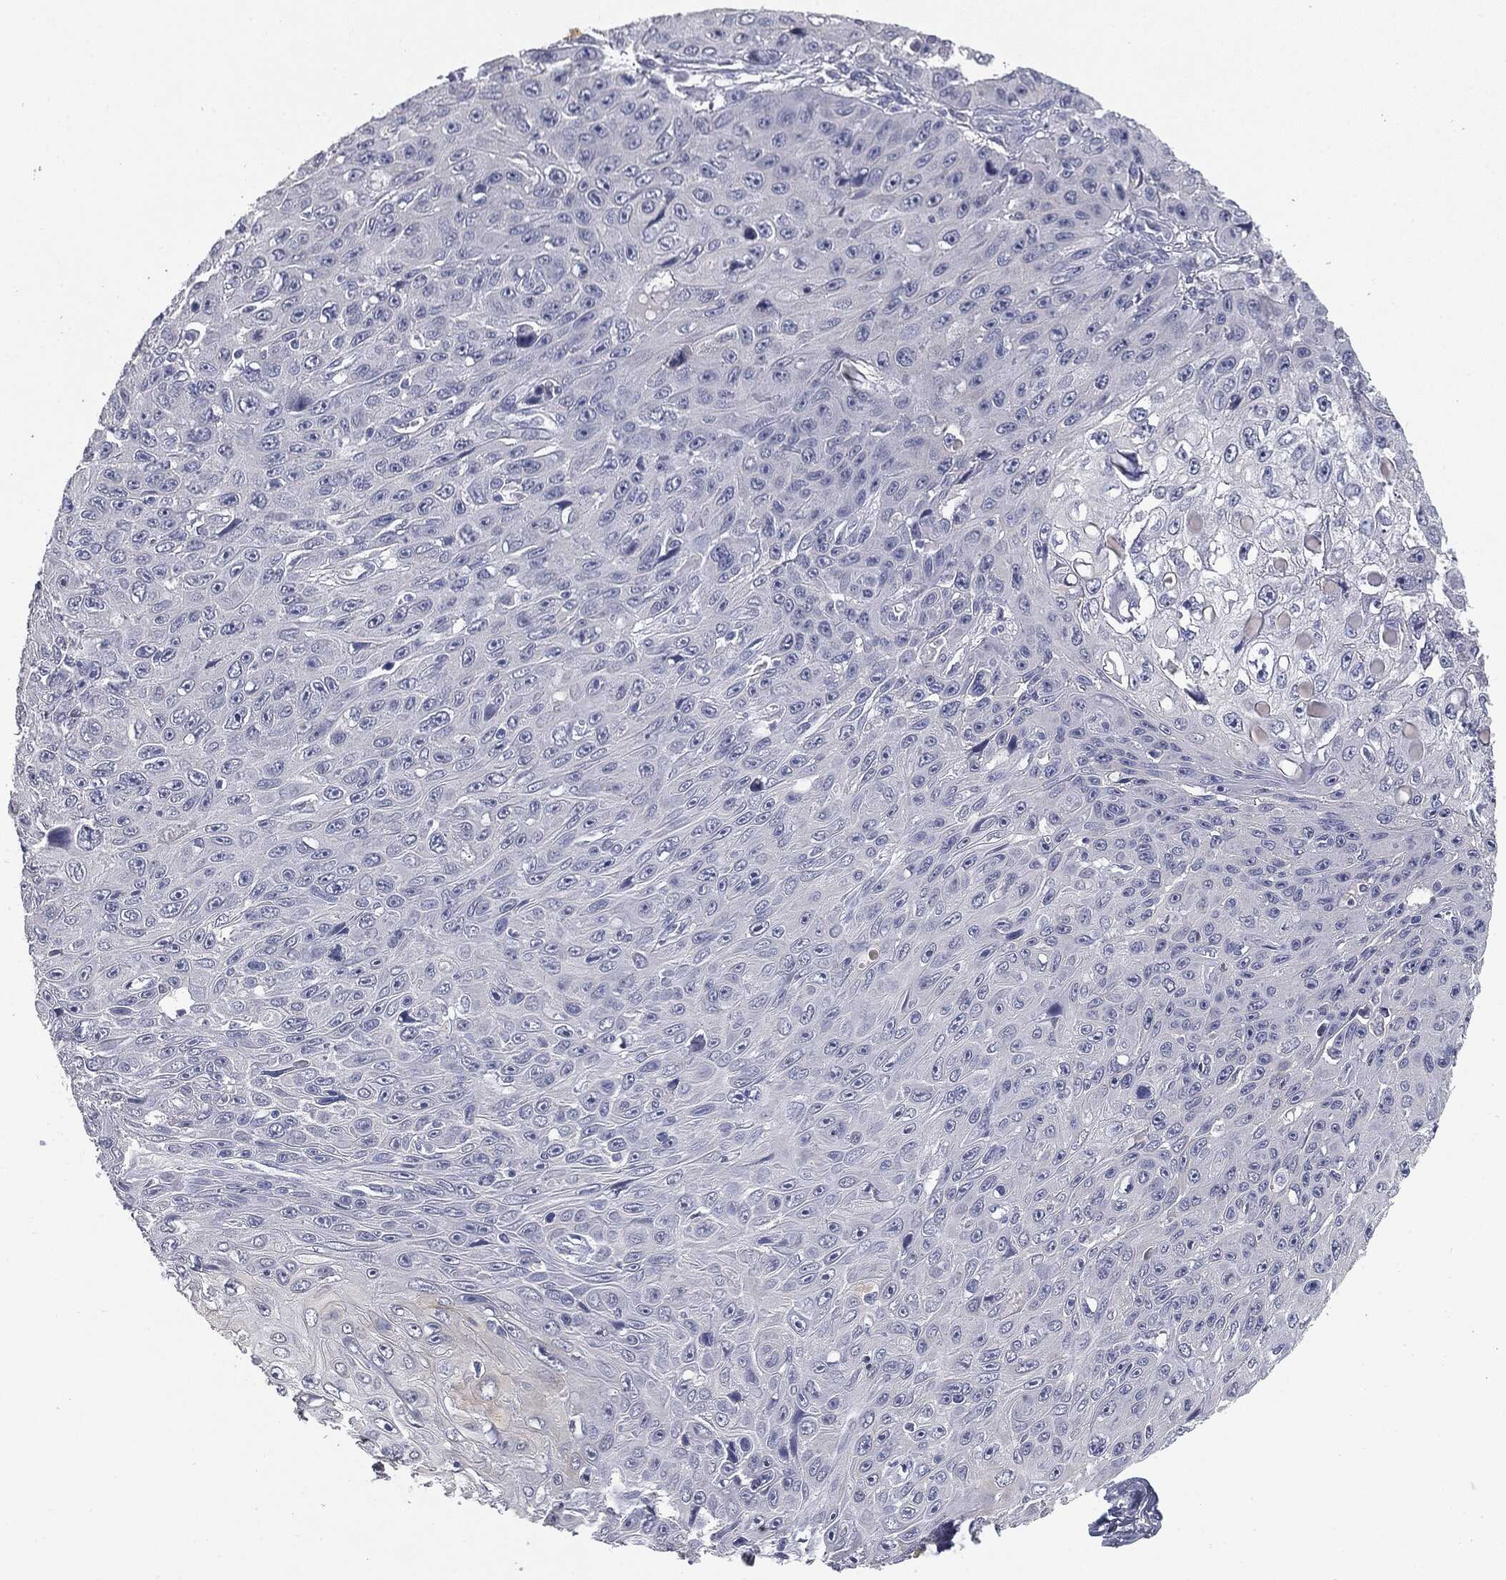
{"staining": {"intensity": "negative", "quantity": "none", "location": "none"}, "tissue": "skin cancer", "cell_type": "Tumor cells", "image_type": "cancer", "snomed": [{"axis": "morphology", "description": "Squamous cell carcinoma, NOS"}, {"axis": "topography", "description": "Skin"}], "caption": "Human skin squamous cell carcinoma stained for a protein using immunohistochemistry (IHC) reveals no positivity in tumor cells.", "gene": "MUC1", "patient": {"sex": "male", "age": 82}}